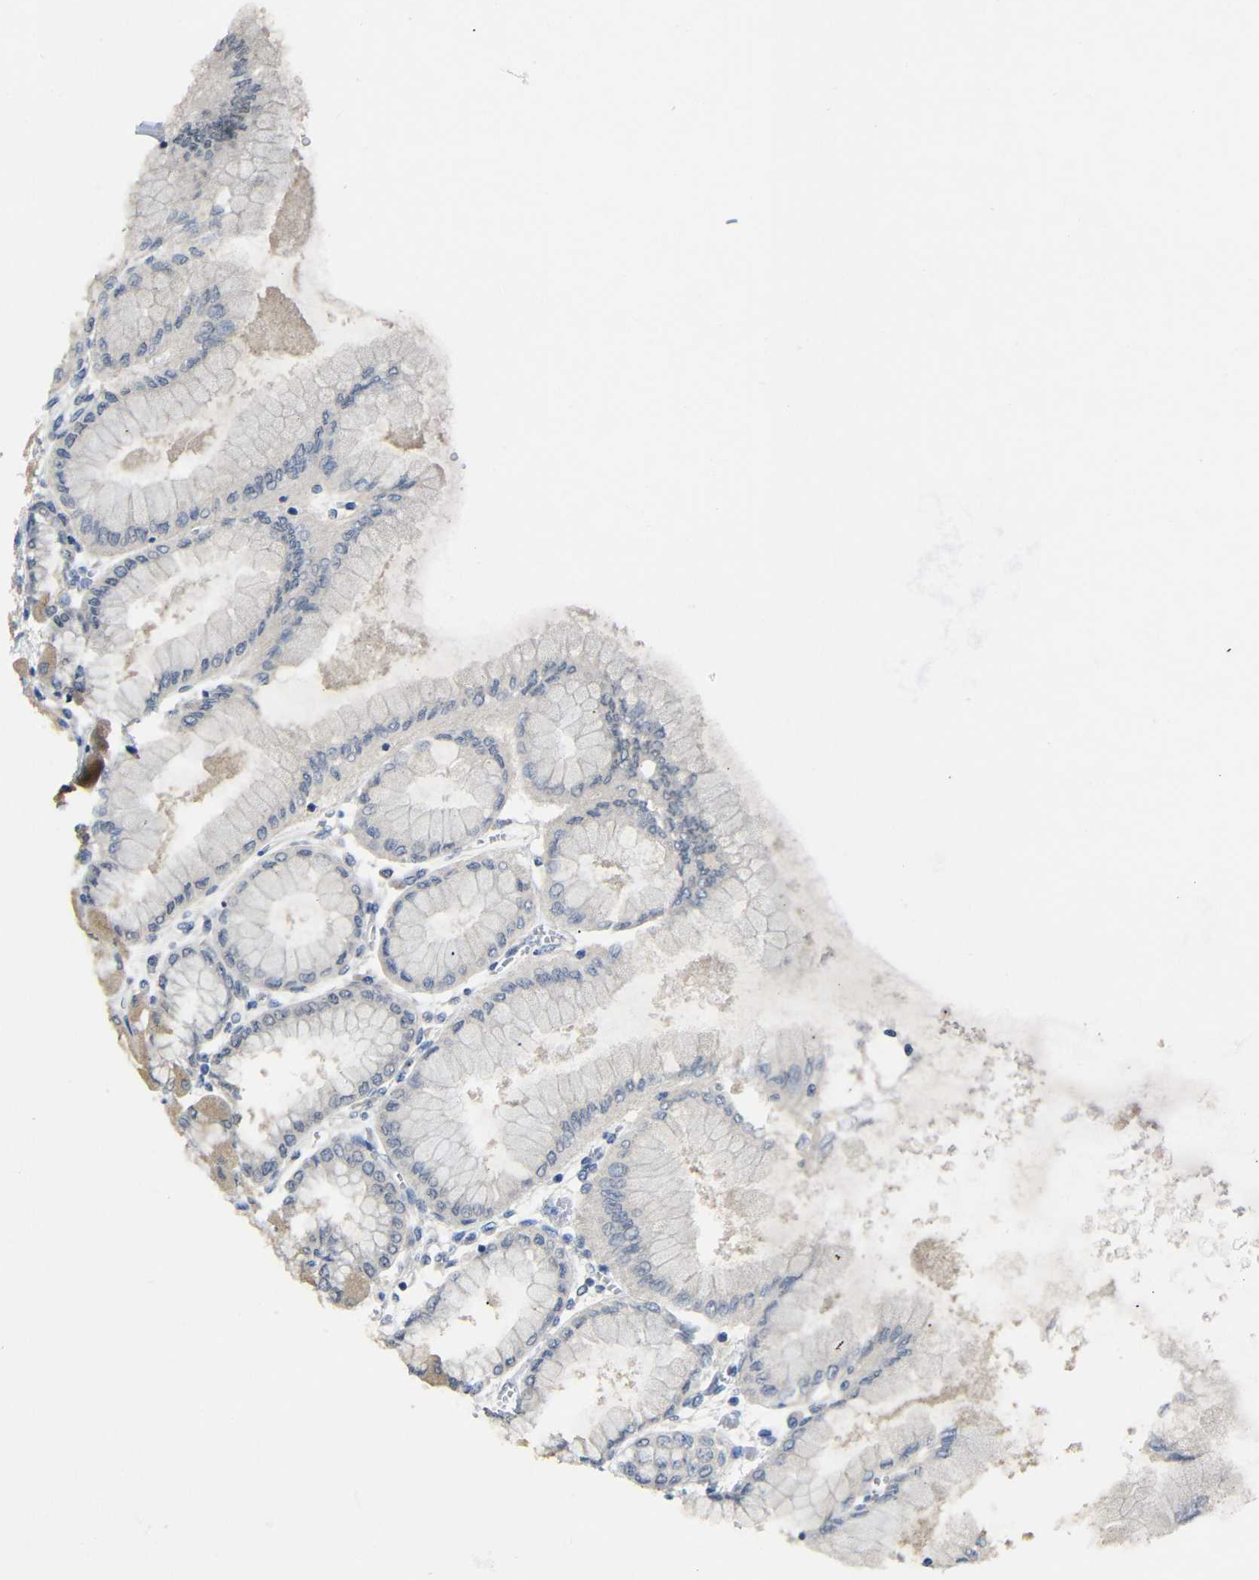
{"staining": {"intensity": "moderate", "quantity": "<25%", "location": "cytoplasmic/membranous,nuclear"}, "tissue": "stomach", "cell_type": "Glandular cells", "image_type": "normal", "snomed": [{"axis": "morphology", "description": "Normal tissue, NOS"}, {"axis": "topography", "description": "Stomach, upper"}], "caption": "This is a photomicrograph of immunohistochemistry (IHC) staining of normal stomach, which shows moderate expression in the cytoplasmic/membranous,nuclear of glandular cells.", "gene": "HNF1A", "patient": {"sex": "female", "age": 56}}